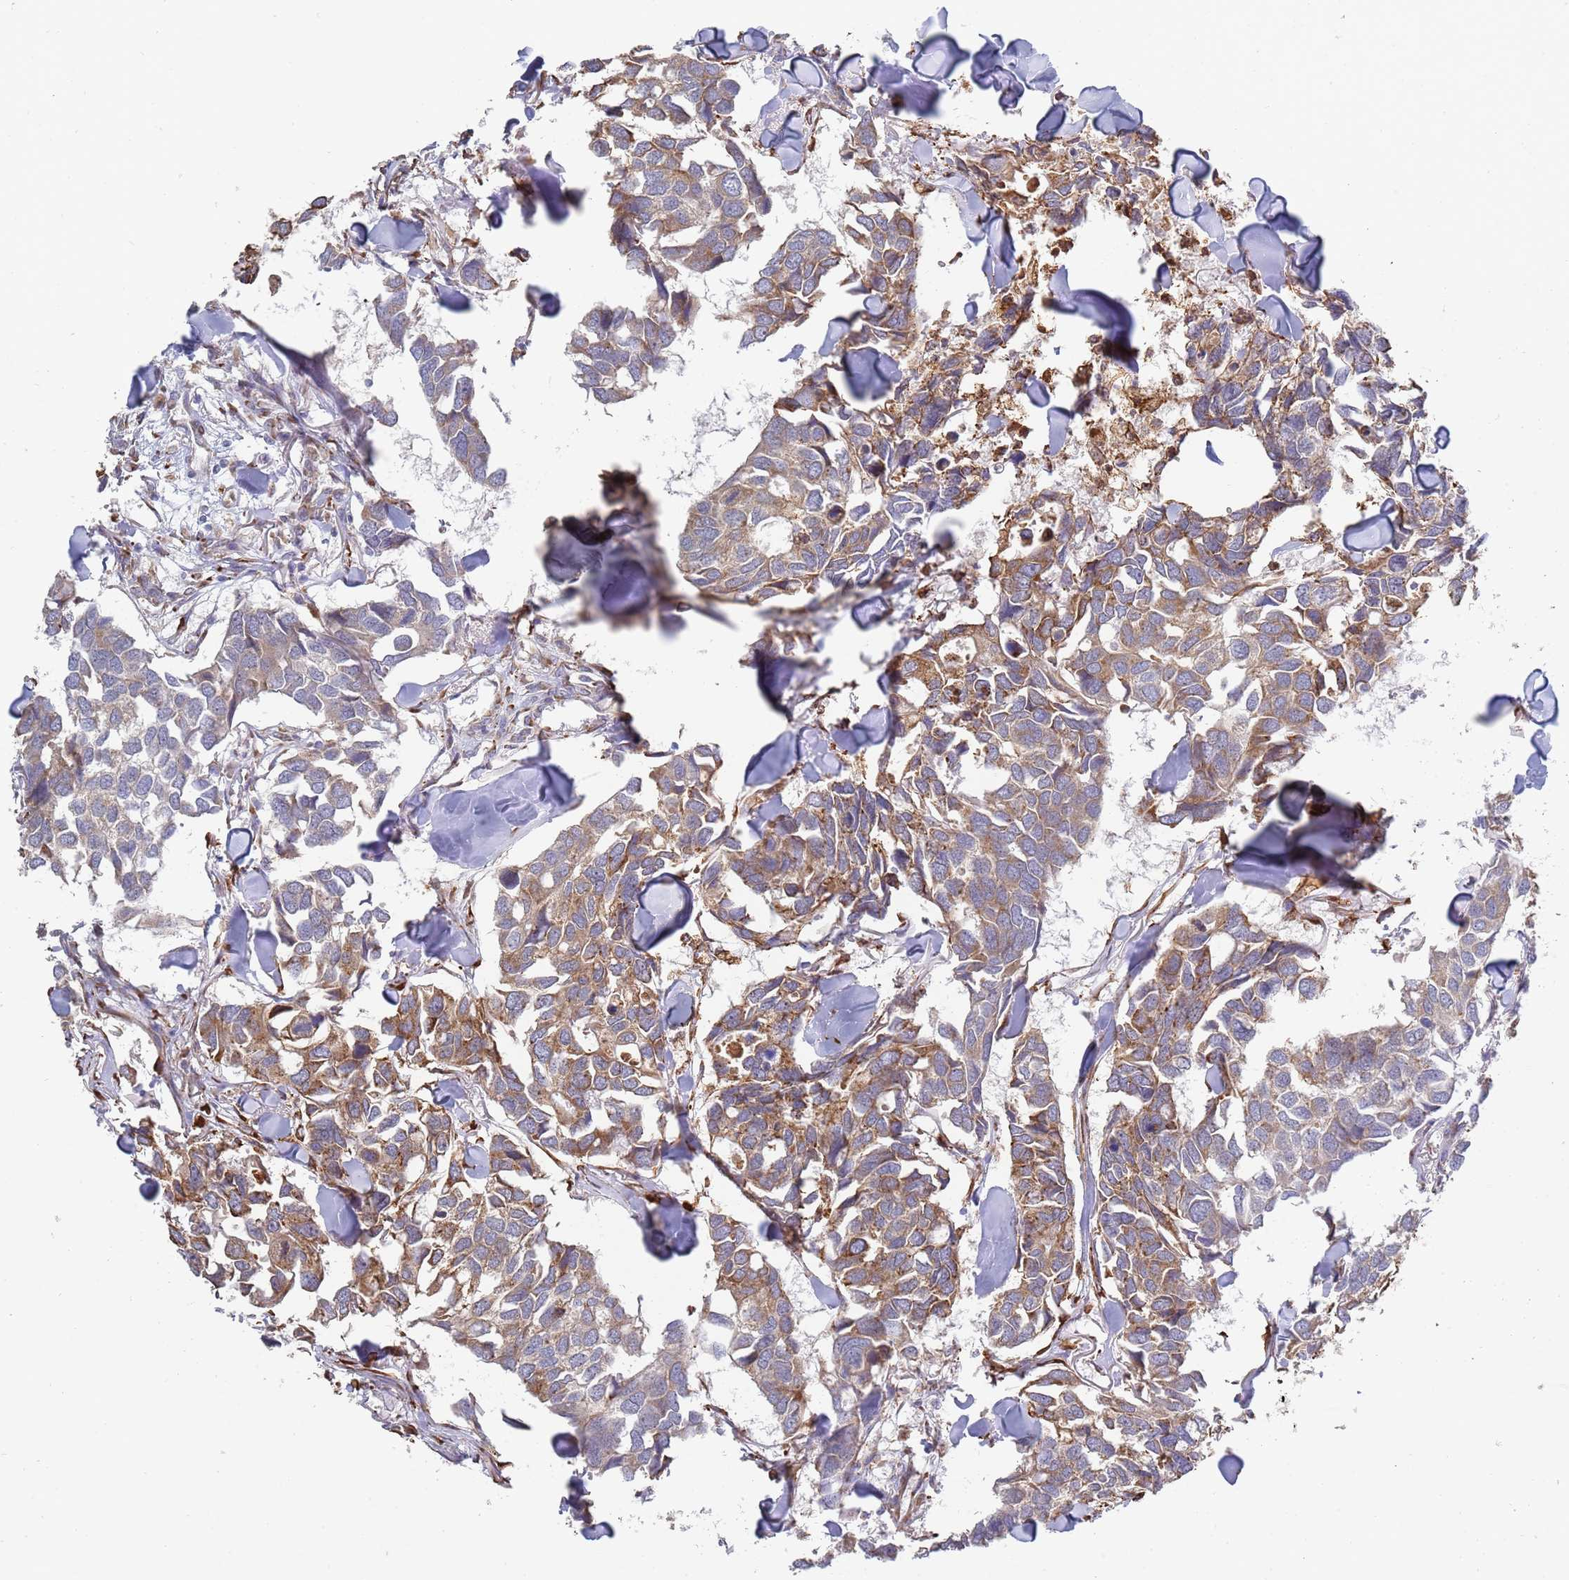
{"staining": {"intensity": "moderate", "quantity": "25%-75%", "location": "cytoplasmic/membranous"}, "tissue": "breast cancer", "cell_type": "Tumor cells", "image_type": "cancer", "snomed": [{"axis": "morphology", "description": "Duct carcinoma"}, {"axis": "topography", "description": "Breast"}], "caption": "There is medium levels of moderate cytoplasmic/membranous staining in tumor cells of breast invasive ductal carcinoma, as demonstrated by immunohistochemical staining (brown color).", "gene": "VRK2", "patient": {"sex": "female", "age": 83}}